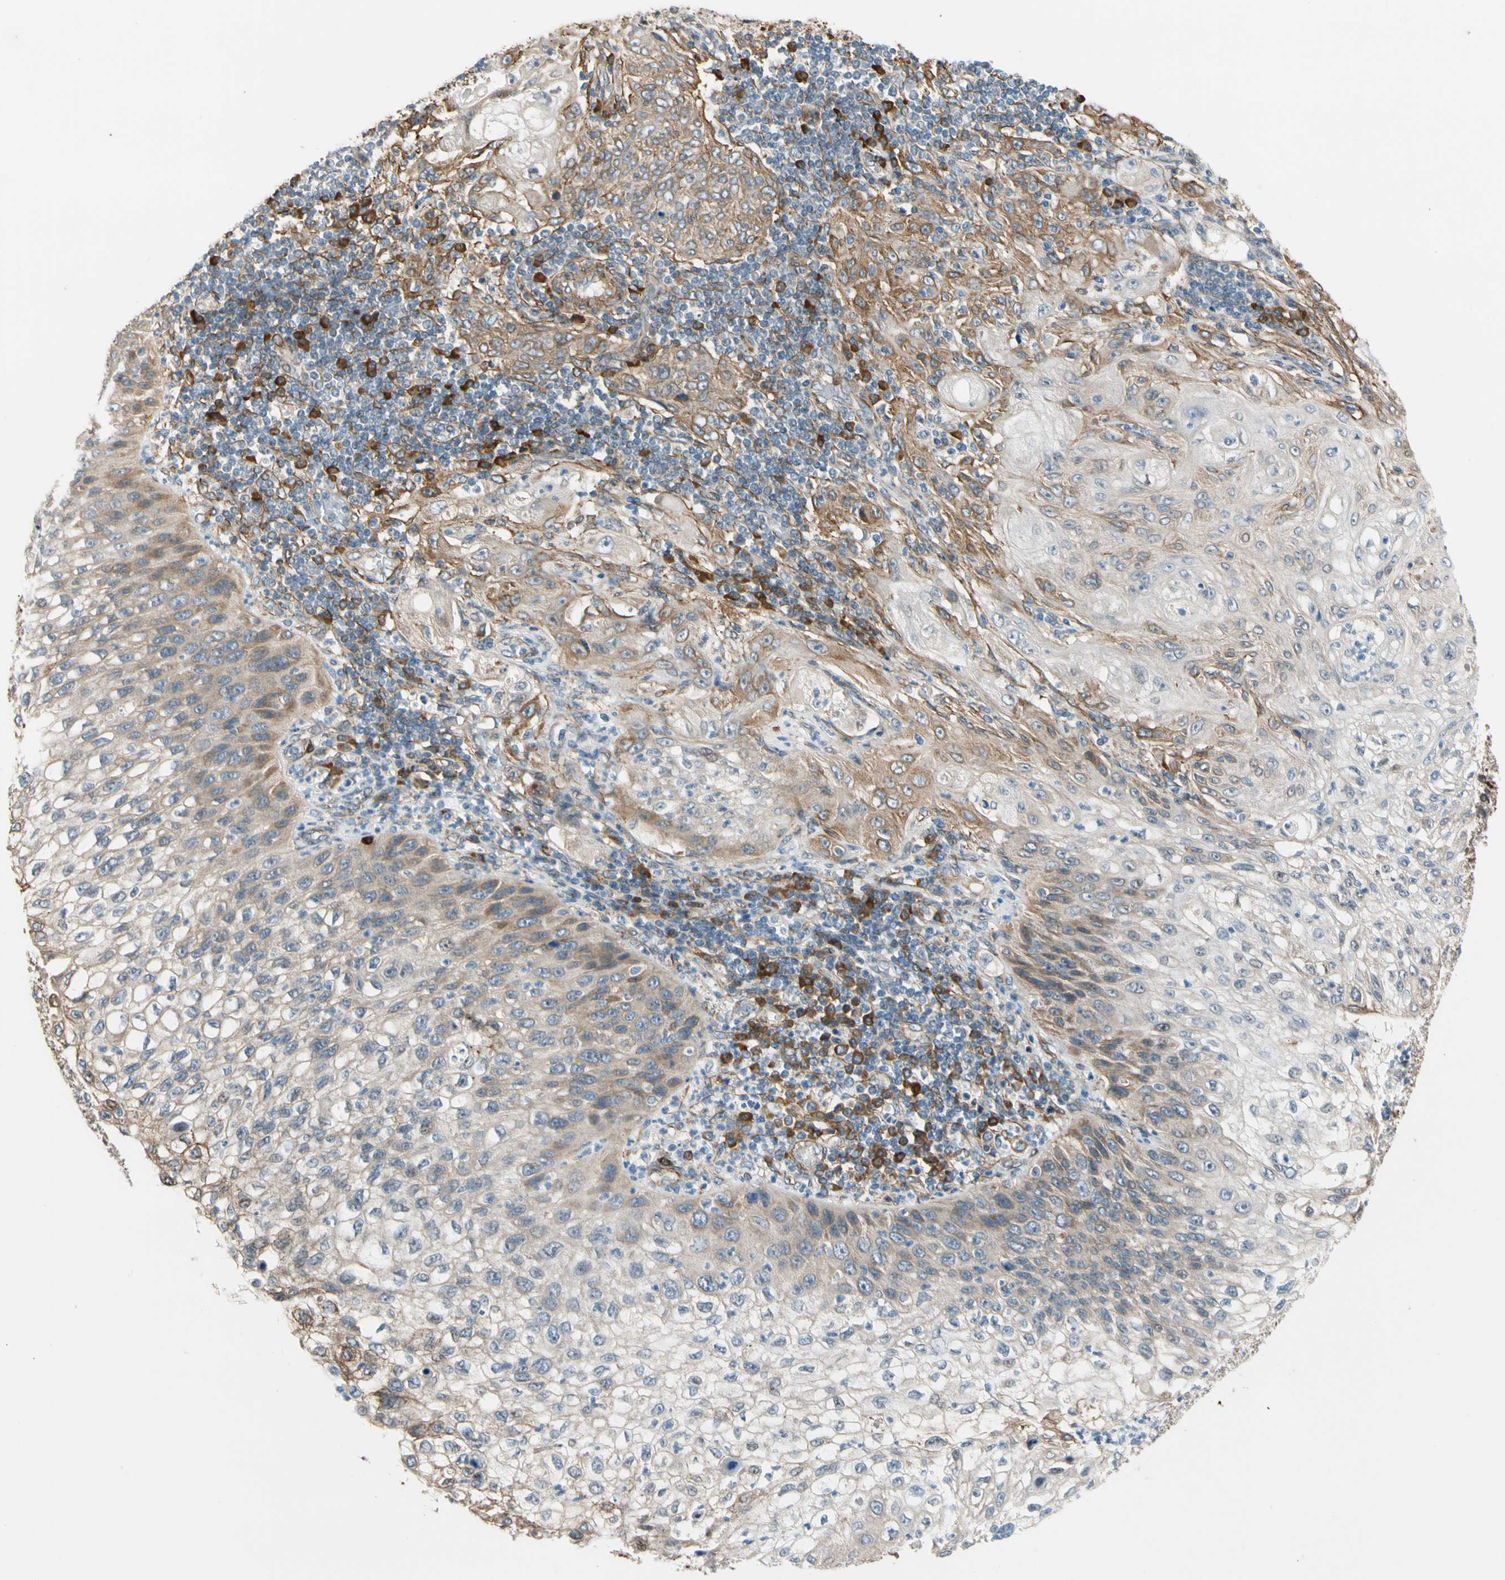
{"staining": {"intensity": "weak", "quantity": "25%-75%", "location": "cytoplasmic/membranous"}, "tissue": "lung cancer", "cell_type": "Tumor cells", "image_type": "cancer", "snomed": [{"axis": "morphology", "description": "Inflammation, NOS"}, {"axis": "morphology", "description": "Squamous cell carcinoma, NOS"}, {"axis": "topography", "description": "Lymph node"}, {"axis": "topography", "description": "Soft tissue"}, {"axis": "topography", "description": "Lung"}], "caption": "The immunohistochemical stain highlights weak cytoplasmic/membranous staining in tumor cells of lung squamous cell carcinoma tissue.", "gene": "LIMK2", "patient": {"sex": "male", "age": 66}}